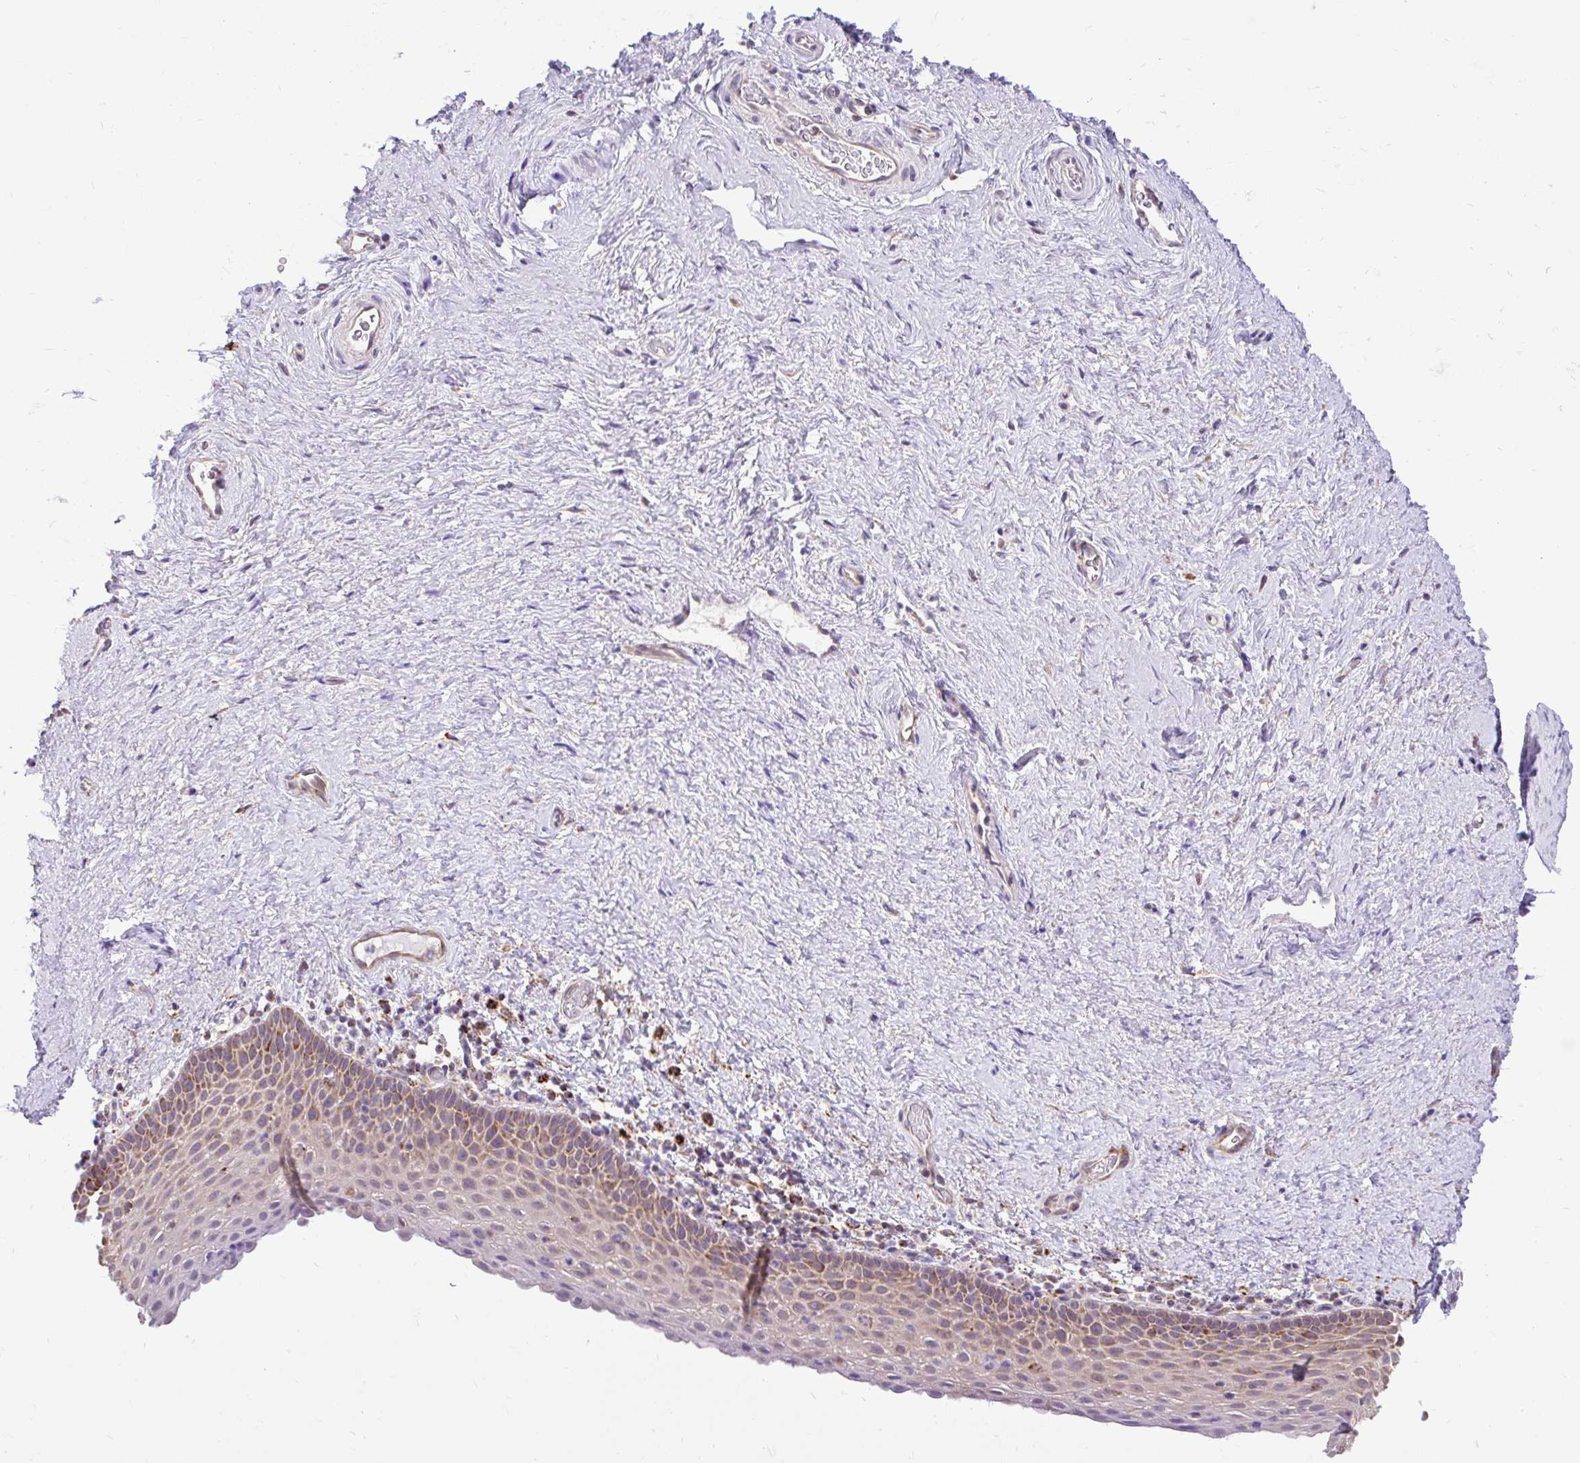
{"staining": {"intensity": "moderate", "quantity": "25%-75%", "location": "cytoplasmic/membranous"}, "tissue": "vagina", "cell_type": "Squamous epithelial cells", "image_type": "normal", "snomed": [{"axis": "morphology", "description": "Normal tissue, NOS"}, {"axis": "topography", "description": "Vagina"}], "caption": "IHC (DAB (3,3'-diaminobenzidine)) staining of unremarkable human vagina reveals moderate cytoplasmic/membranous protein staining in about 25%-75% of squamous epithelial cells.", "gene": "PYCR2", "patient": {"sex": "female", "age": 61}}